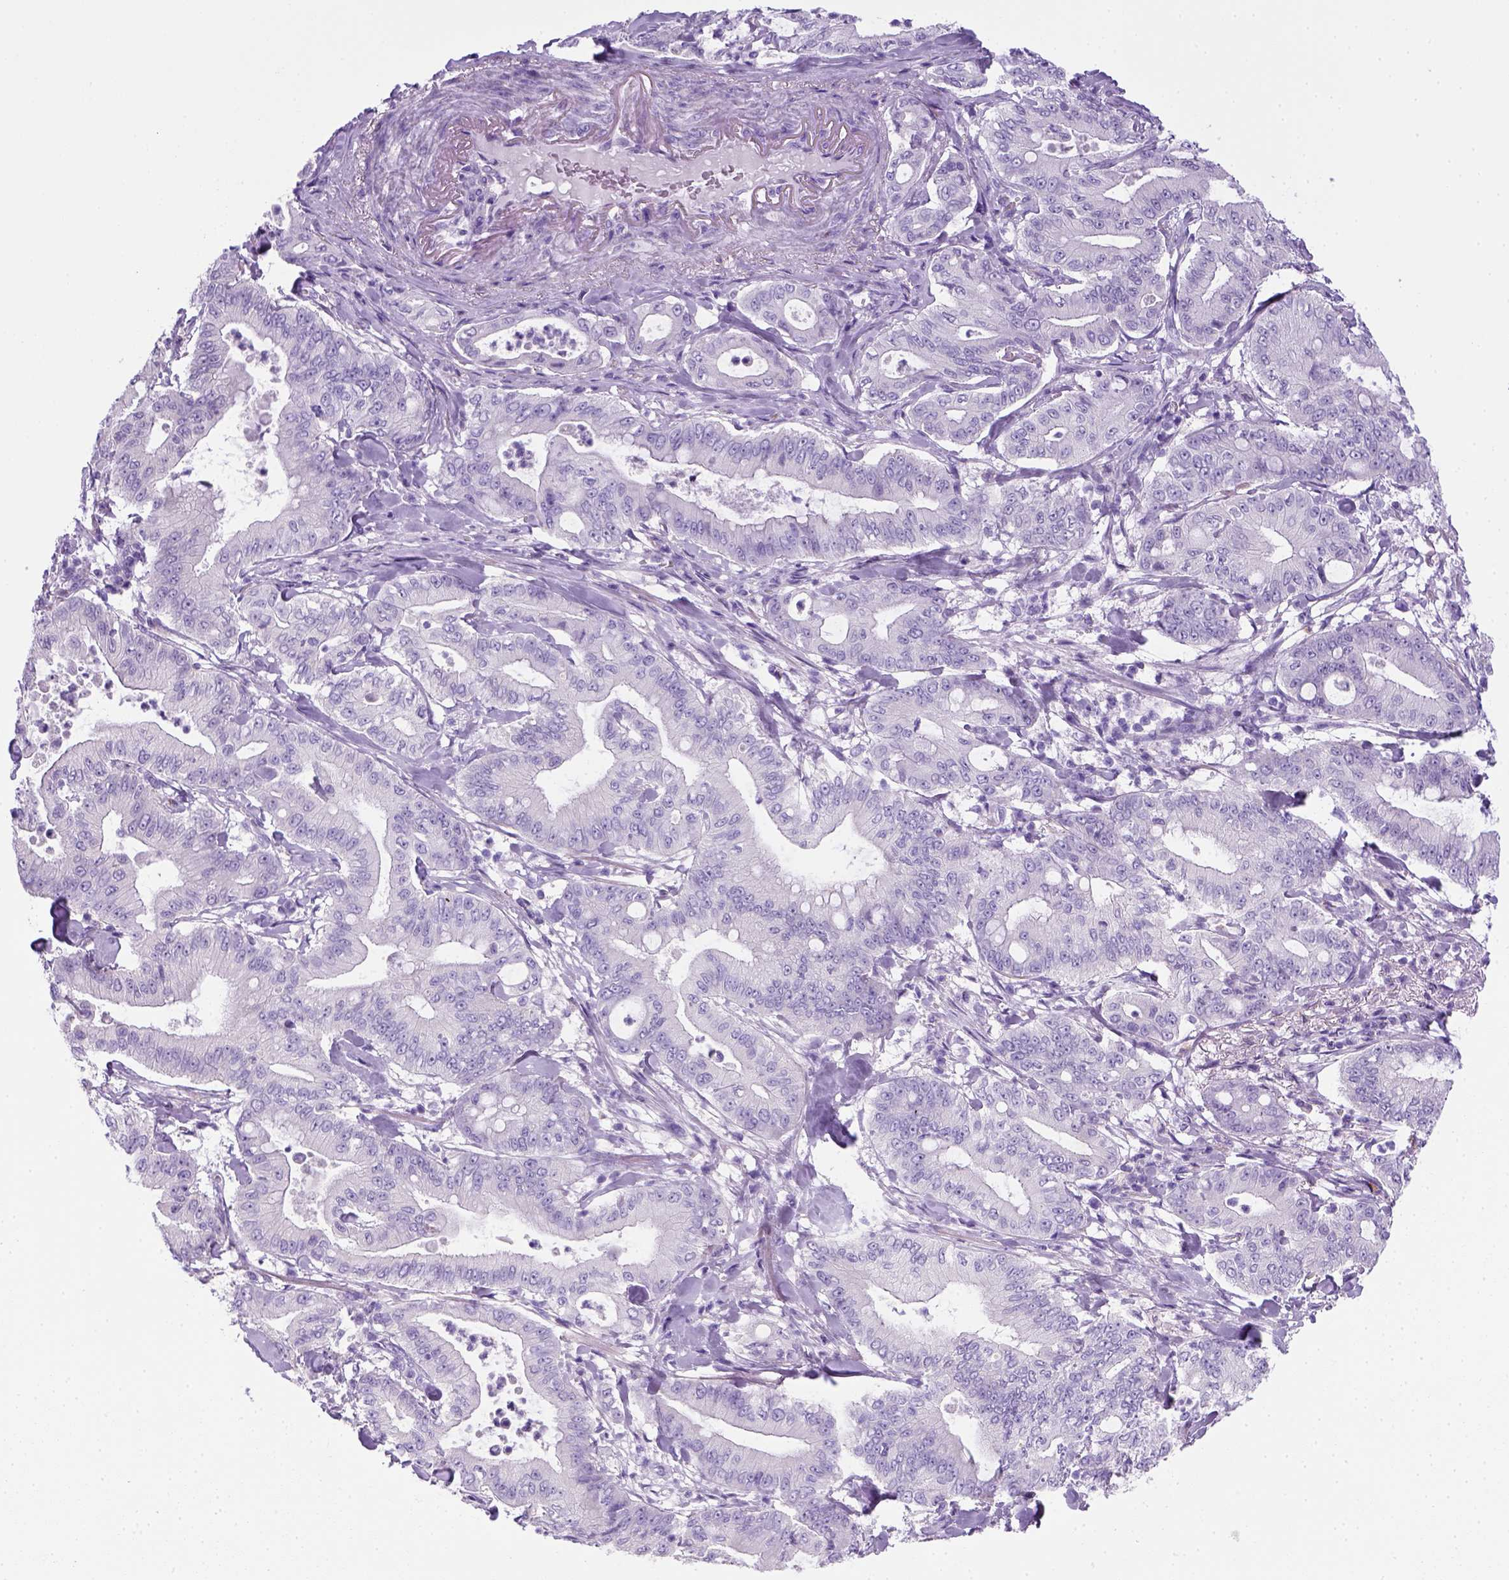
{"staining": {"intensity": "negative", "quantity": "none", "location": "none"}, "tissue": "pancreatic cancer", "cell_type": "Tumor cells", "image_type": "cancer", "snomed": [{"axis": "morphology", "description": "Adenocarcinoma, NOS"}, {"axis": "topography", "description": "Pancreas"}], "caption": "A micrograph of pancreatic cancer stained for a protein demonstrates no brown staining in tumor cells.", "gene": "KRT71", "patient": {"sex": "male", "age": 71}}